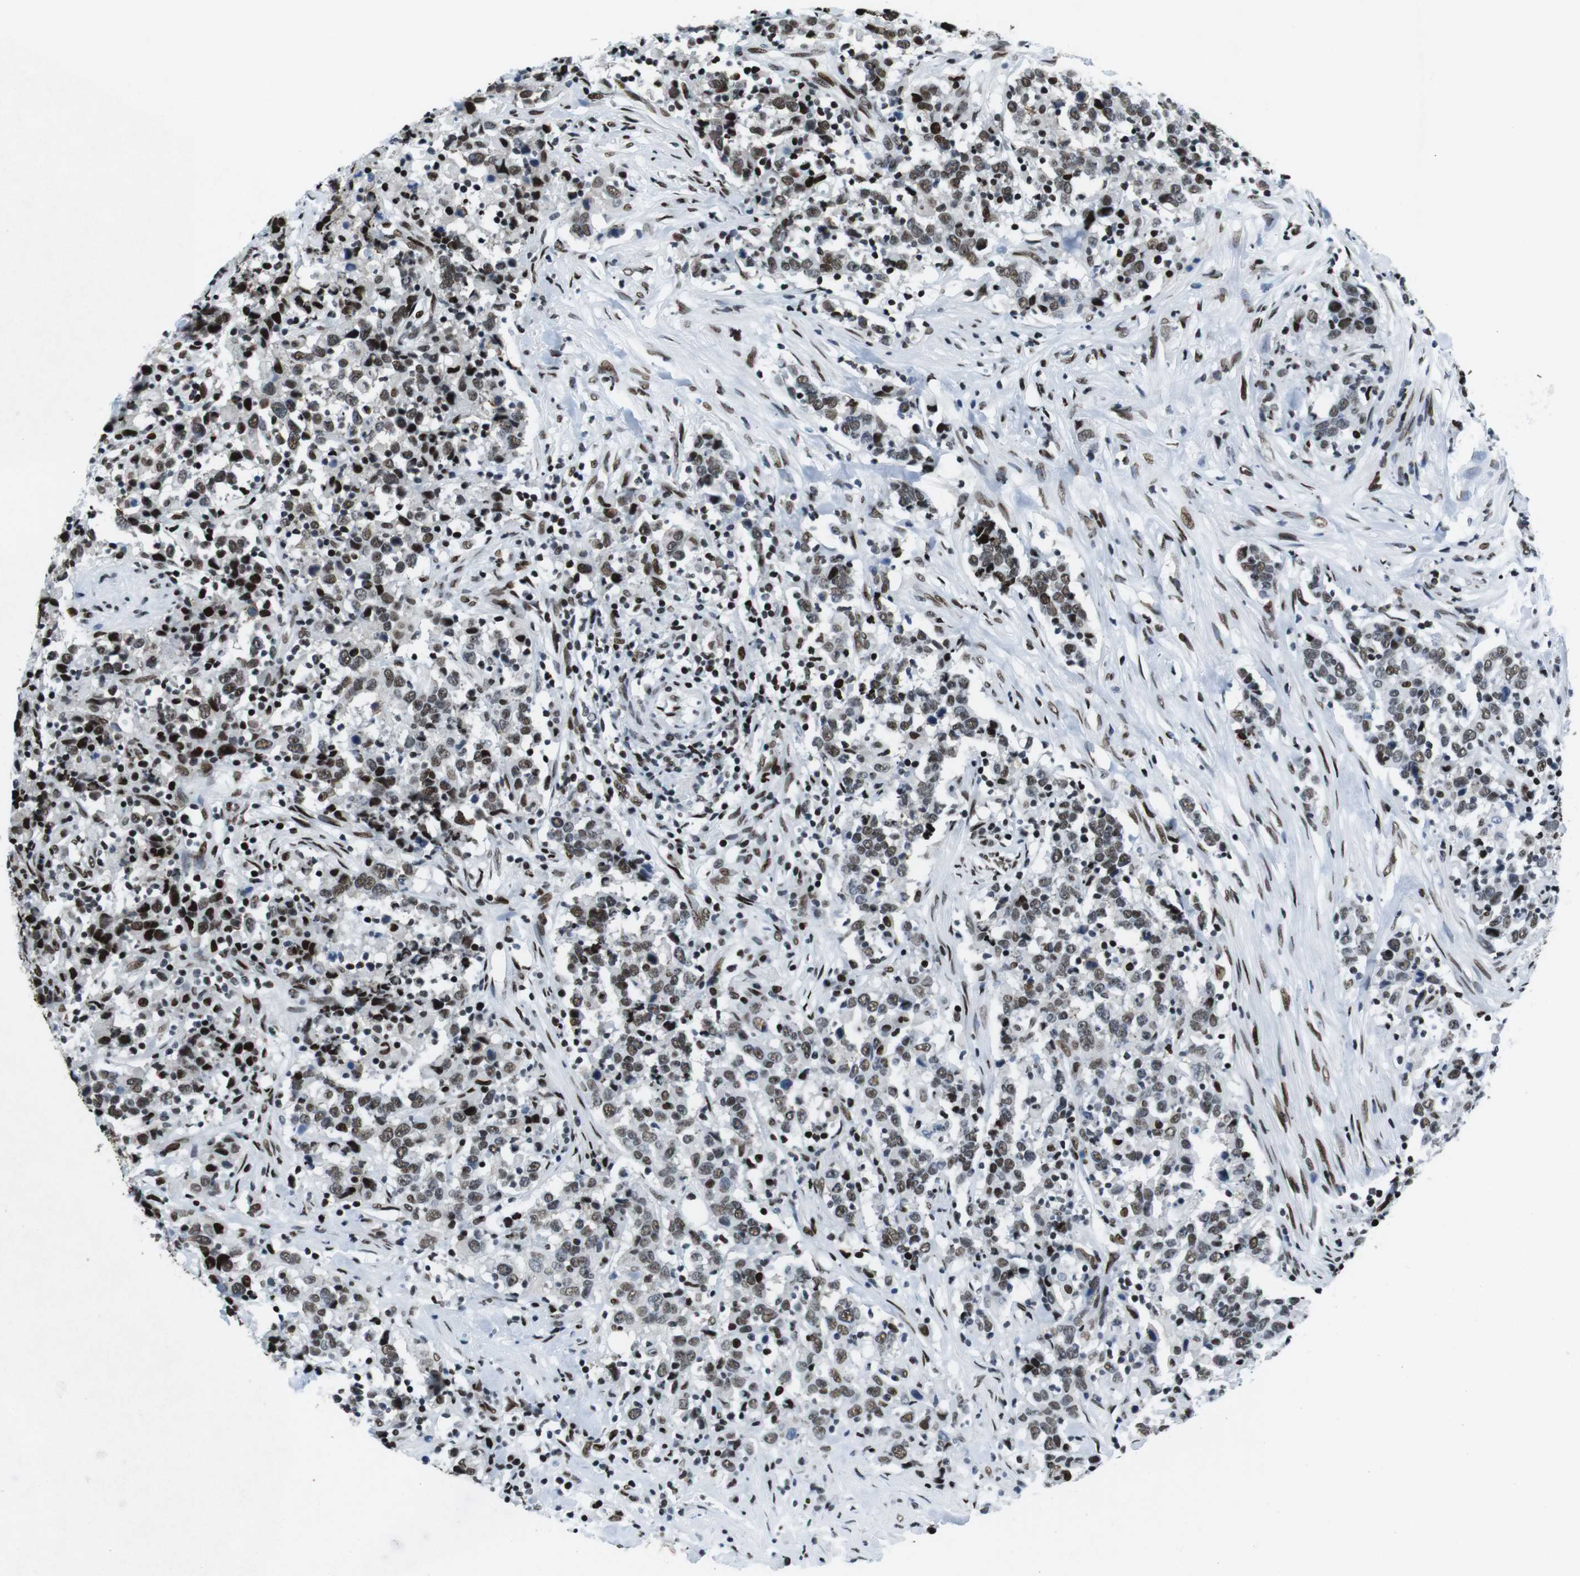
{"staining": {"intensity": "moderate", "quantity": ">75%", "location": "nuclear"}, "tissue": "urothelial cancer", "cell_type": "Tumor cells", "image_type": "cancer", "snomed": [{"axis": "morphology", "description": "Urothelial carcinoma, High grade"}, {"axis": "topography", "description": "Urinary bladder"}], "caption": "About >75% of tumor cells in human urothelial carcinoma (high-grade) display moderate nuclear protein positivity as visualized by brown immunohistochemical staining.", "gene": "CITED2", "patient": {"sex": "male", "age": 61}}